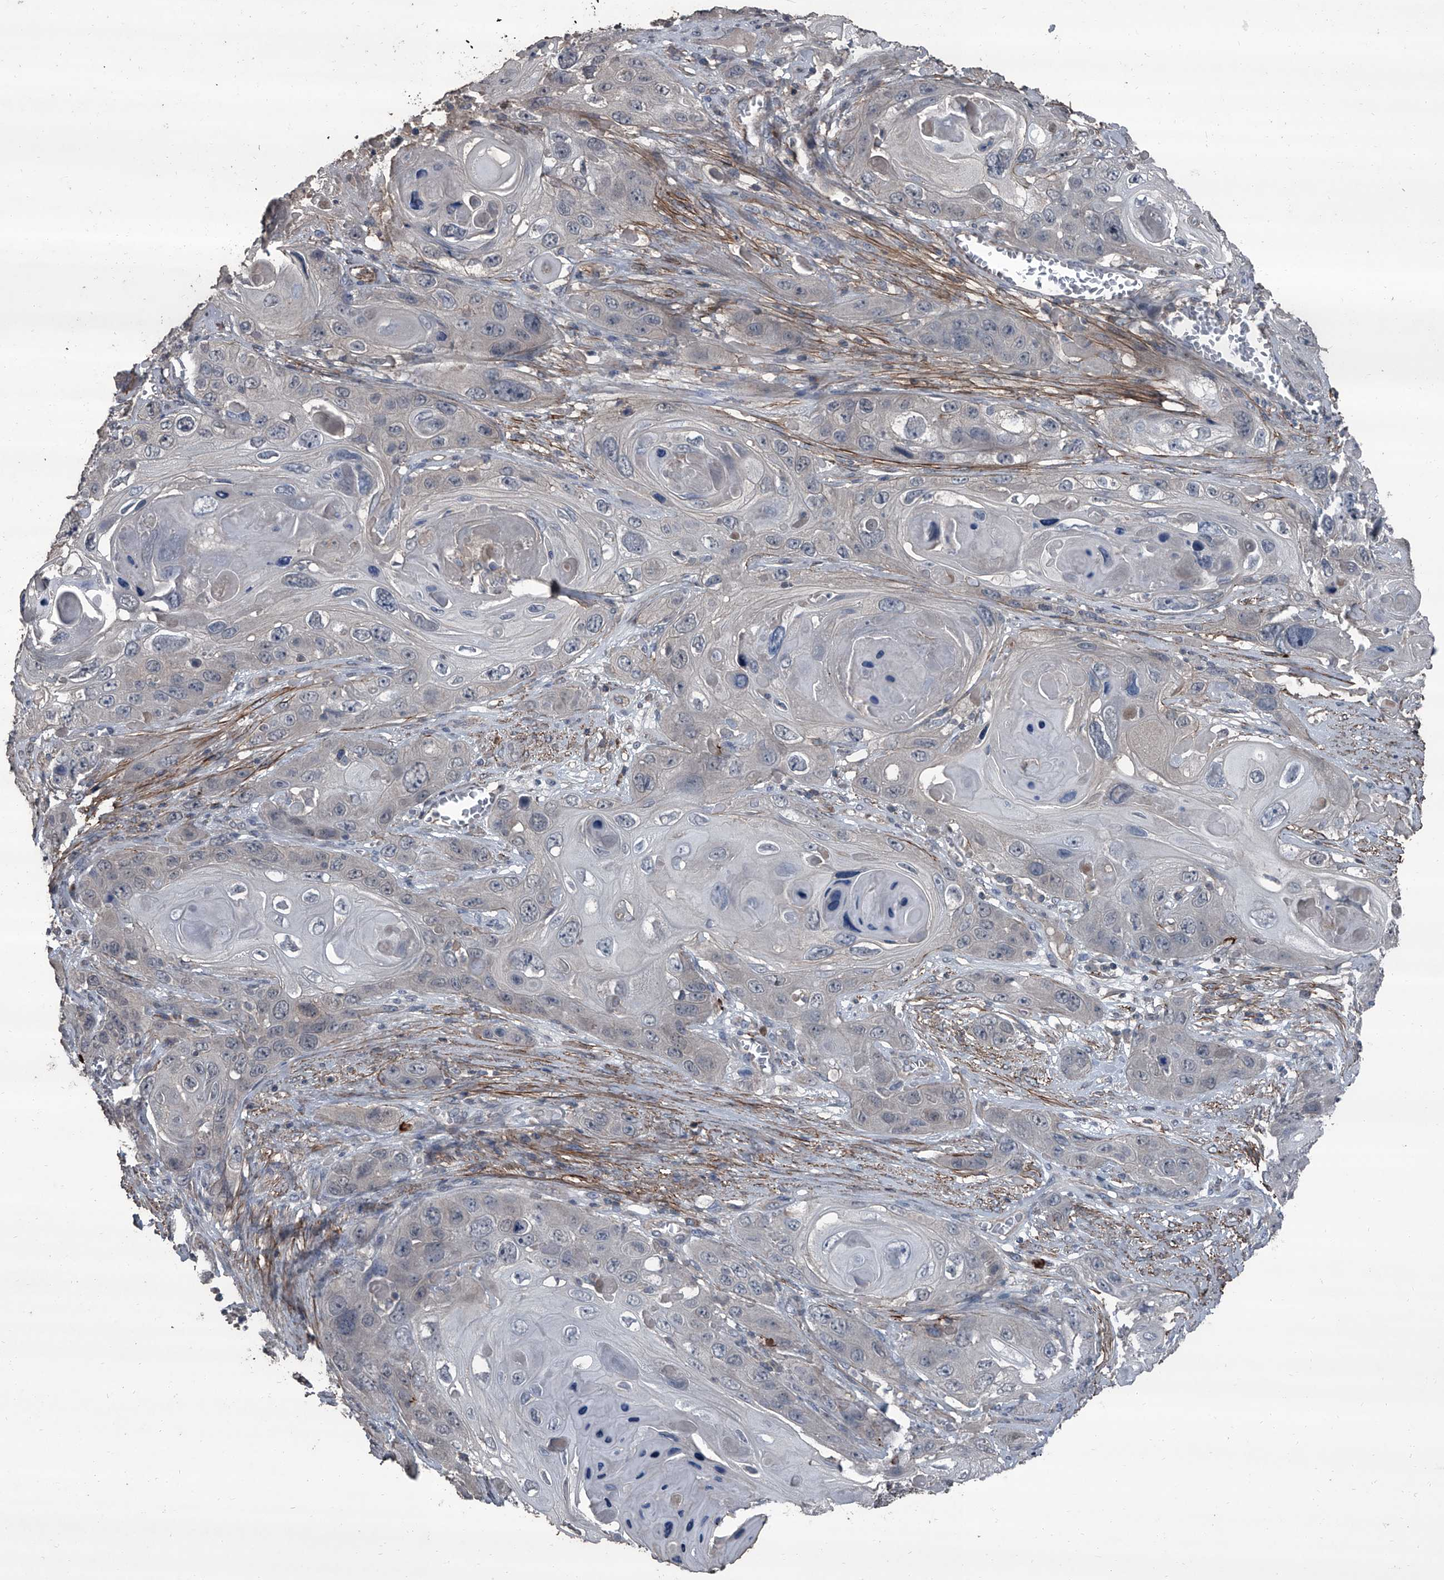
{"staining": {"intensity": "negative", "quantity": "none", "location": "none"}, "tissue": "skin cancer", "cell_type": "Tumor cells", "image_type": "cancer", "snomed": [{"axis": "morphology", "description": "Squamous cell carcinoma, NOS"}, {"axis": "topography", "description": "Skin"}], "caption": "This photomicrograph is of squamous cell carcinoma (skin) stained with IHC to label a protein in brown with the nuclei are counter-stained blue. There is no staining in tumor cells. (DAB (3,3'-diaminobenzidine) immunohistochemistry (IHC) with hematoxylin counter stain).", "gene": "OARD1", "patient": {"sex": "male", "age": 55}}